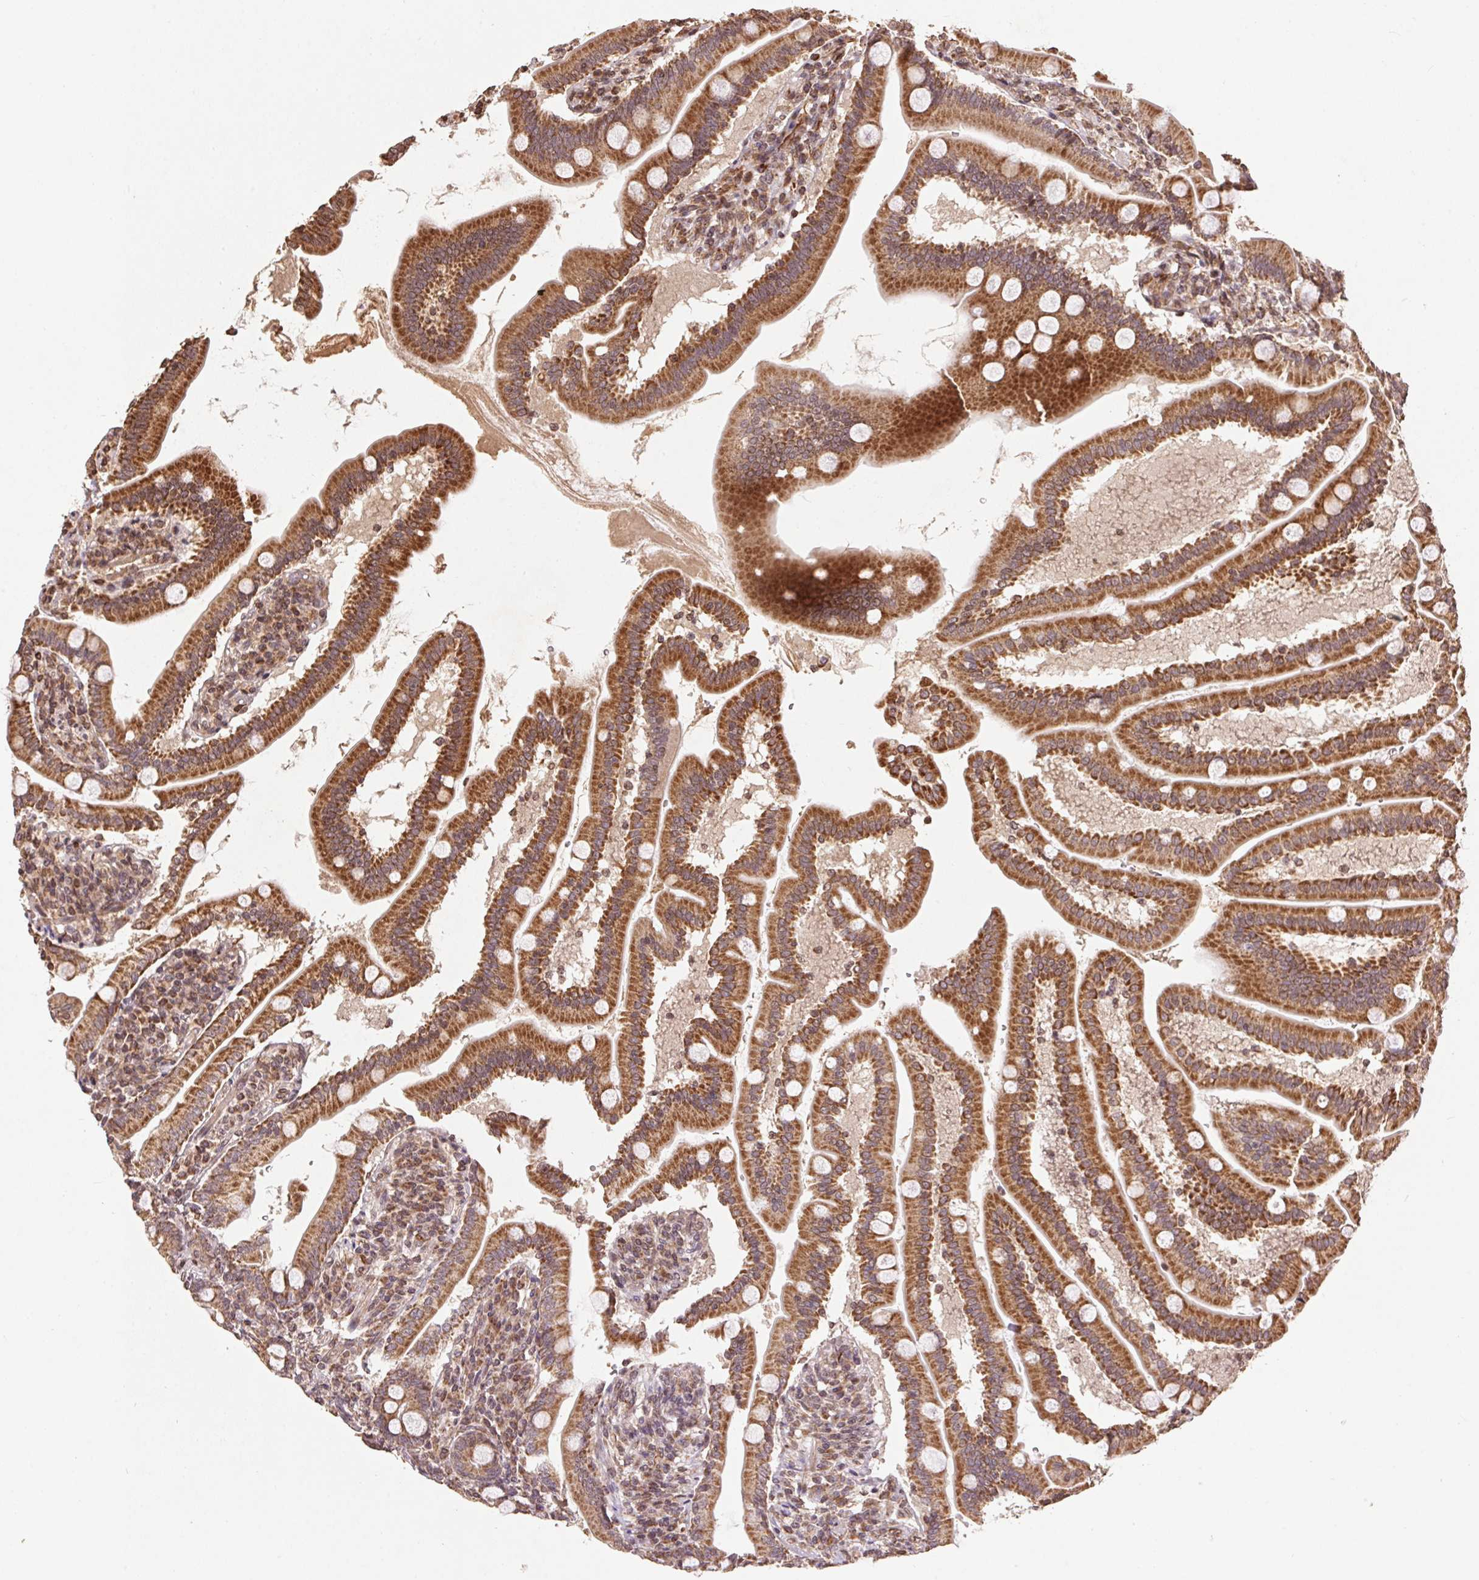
{"staining": {"intensity": "strong", "quantity": ">75%", "location": "cytoplasmic/membranous"}, "tissue": "duodenum", "cell_type": "Glandular cells", "image_type": "normal", "snomed": [{"axis": "morphology", "description": "Normal tissue, NOS"}, {"axis": "topography", "description": "Duodenum"}], "caption": "Human duodenum stained with a brown dye shows strong cytoplasmic/membranous positive positivity in approximately >75% of glandular cells.", "gene": "SPRED2", "patient": {"sex": "female", "age": 67}}